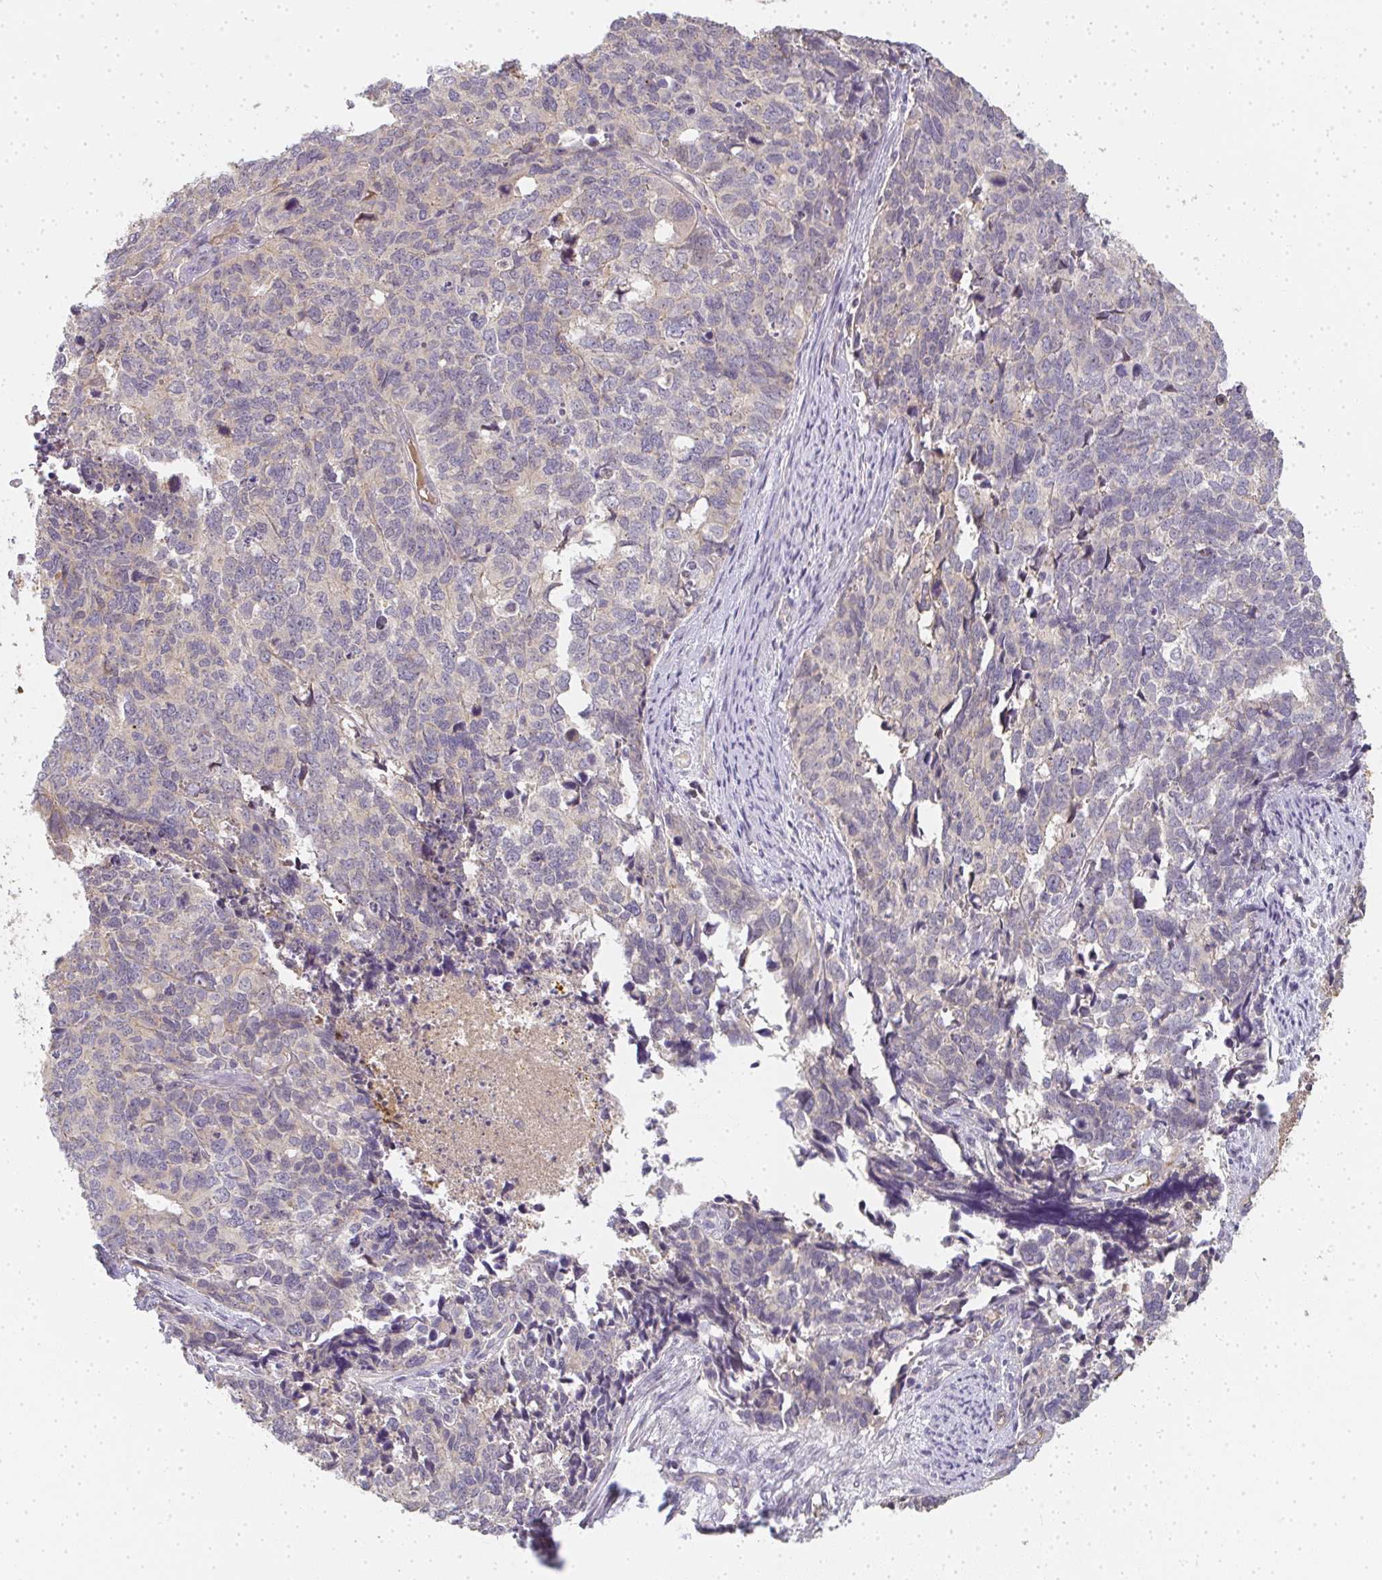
{"staining": {"intensity": "weak", "quantity": "<25%", "location": "cytoplasmic/membranous"}, "tissue": "cervical cancer", "cell_type": "Tumor cells", "image_type": "cancer", "snomed": [{"axis": "morphology", "description": "Adenocarcinoma, NOS"}, {"axis": "topography", "description": "Cervix"}], "caption": "Image shows no significant protein positivity in tumor cells of cervical cancer. (DAB immunohistochemistry visualized using brightfield microscopy, high magnification).", "gene": "SLC35B3", "patient": {"sex": "female", "age": 63}}